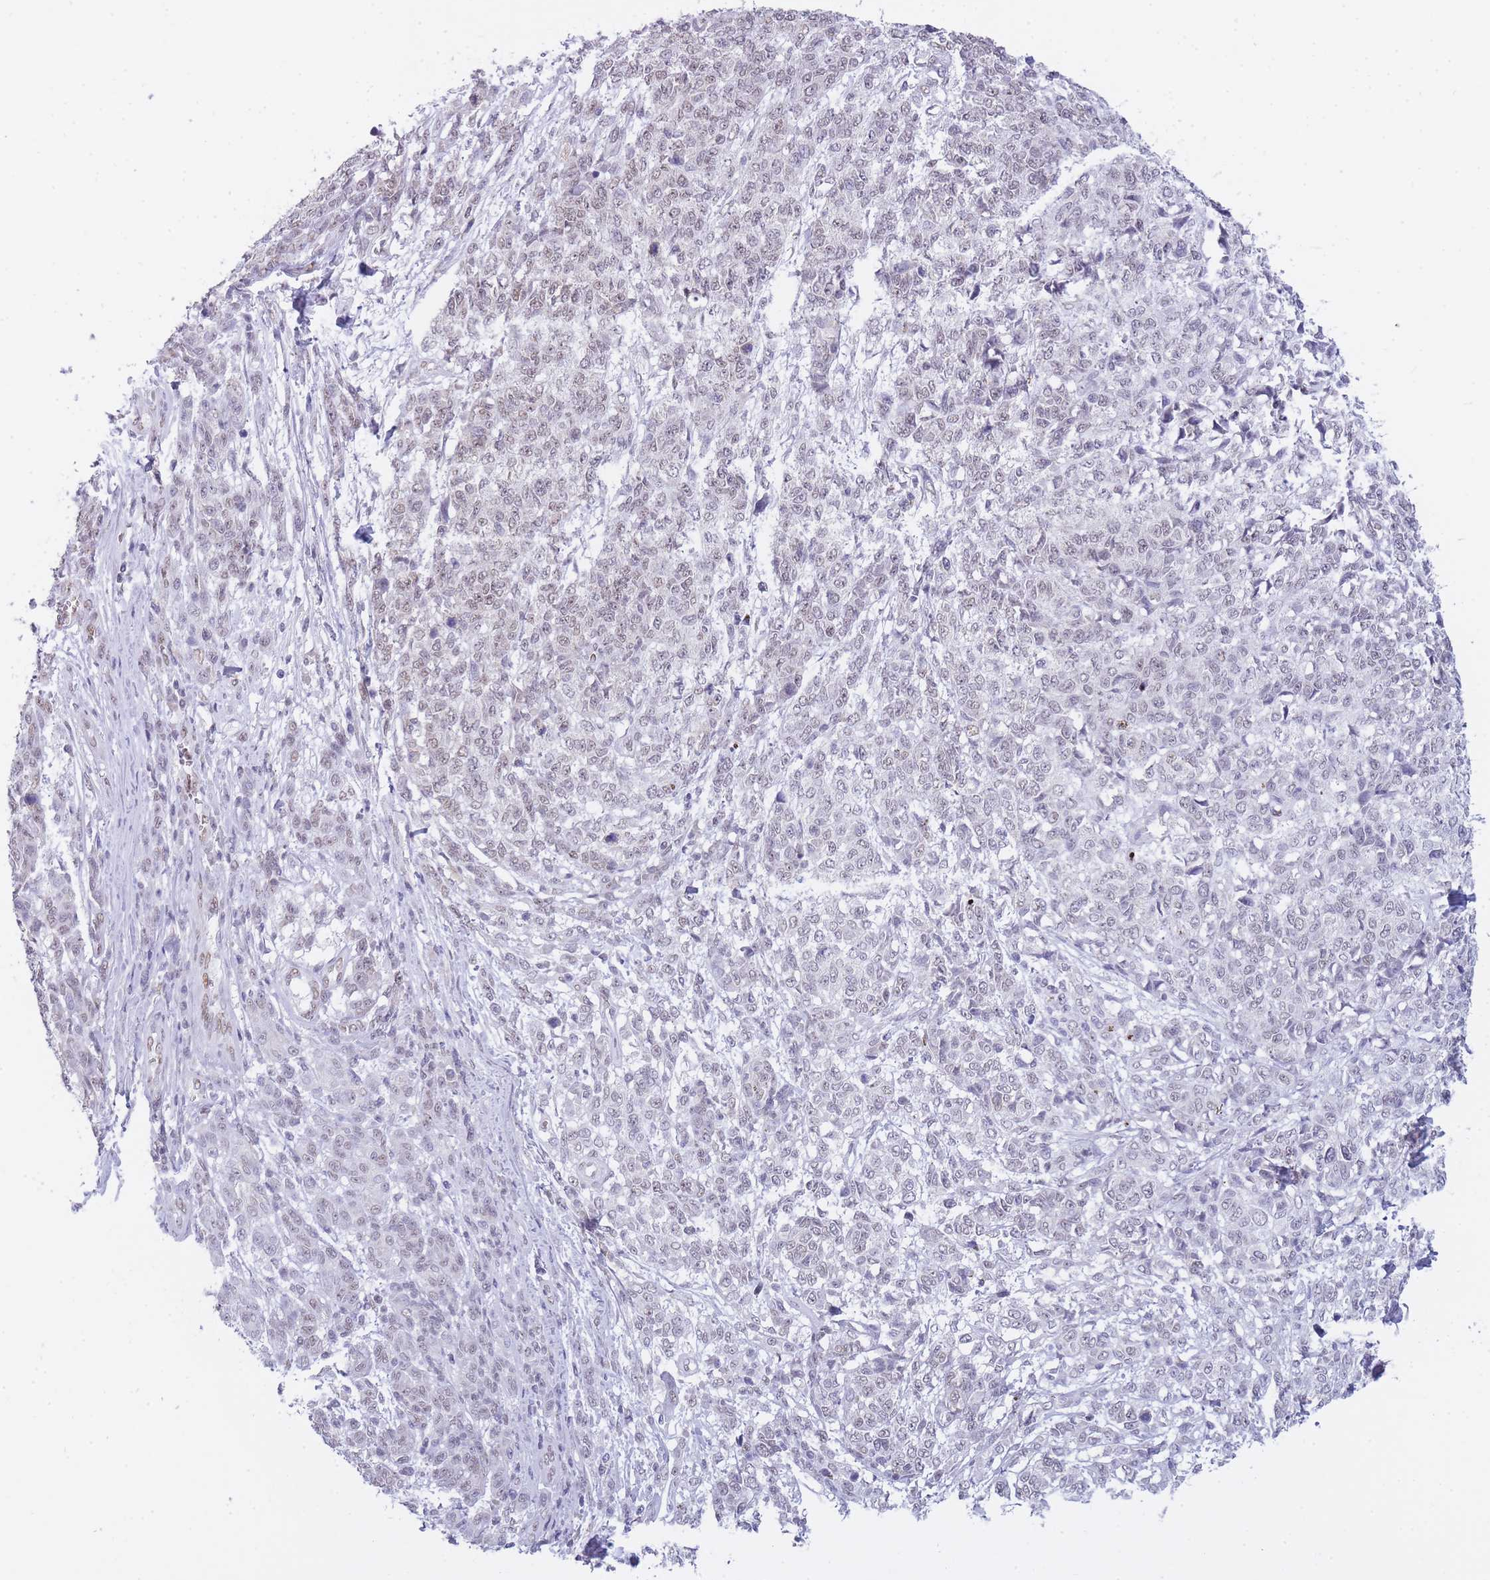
{"staining": {"intensity": "weak", "quantity": ">75%", "location": "nuclear"}, "tissue": "melanoma", "cell_type": "Tumor cells", "image_type": "cancer", "snomed": [{"axis": "morphology", "description": "Malignant melanoma, NOS"}, {"axis": "topography", "description": "Skin"}], "caption": "Brown immunohistochemical staining in human malignant melanoma exhibits weak nuclear positivity in approximately >75% of tumor cells.", "gene": "FRAT2", "patient": {"sex": "male", "age": 49}}